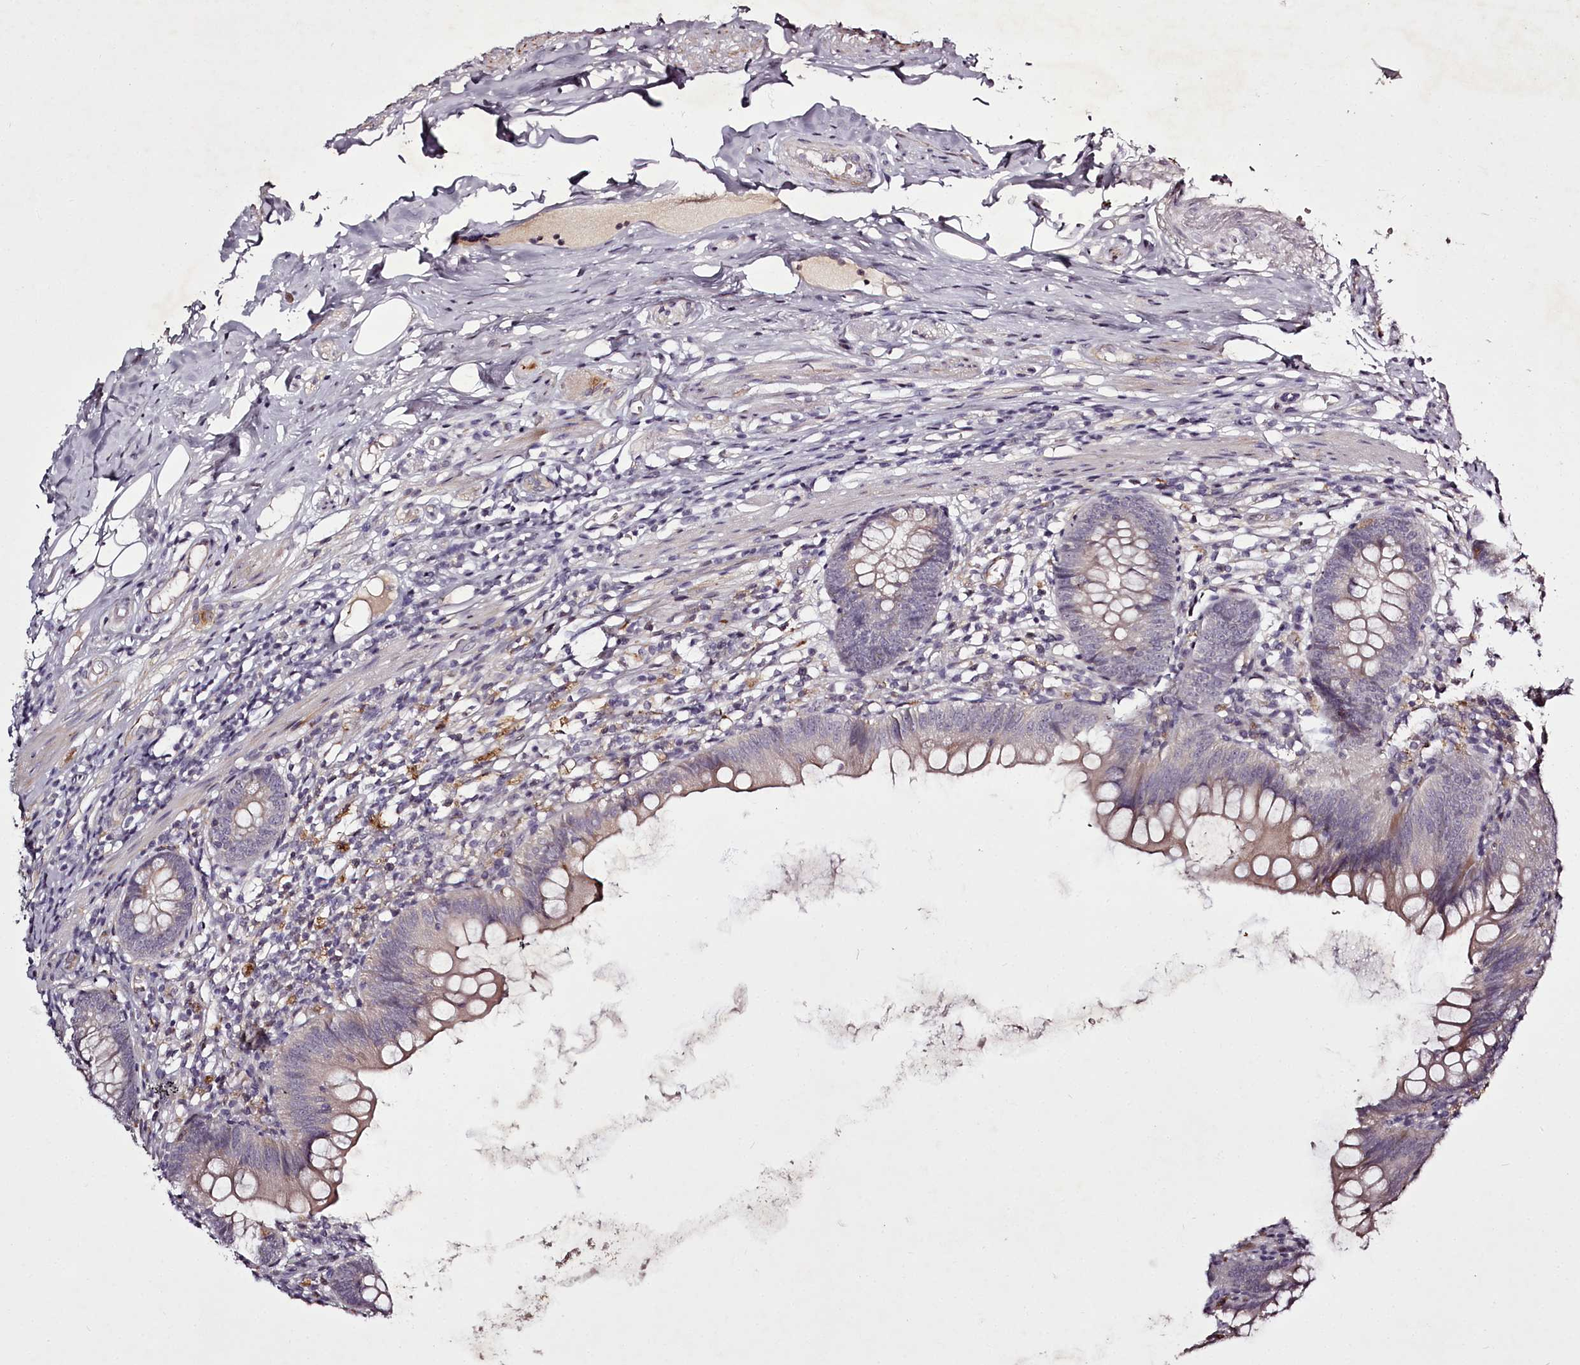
{"staining": {"intensity": "moderate", "quantity": "25%-75%", "location": "cytoplasmic/membranous"}, "tissue": "appendix", "cell_type": "Glandular cells", "image_type": "normal", "snomed": [{"axis": "morphology", "description": "Normal tissue, NOS"}, {"axis": "topography", "description": "Appendix"}], "caption": "Glandular cells exhibit medium levels of moderate cytoplasmic/membranous expression in approximately 25%-75% of cells in unremarkable human appendix.", "gene": "RBMXL2", "patient": {"sex": "female", "age": 62}}